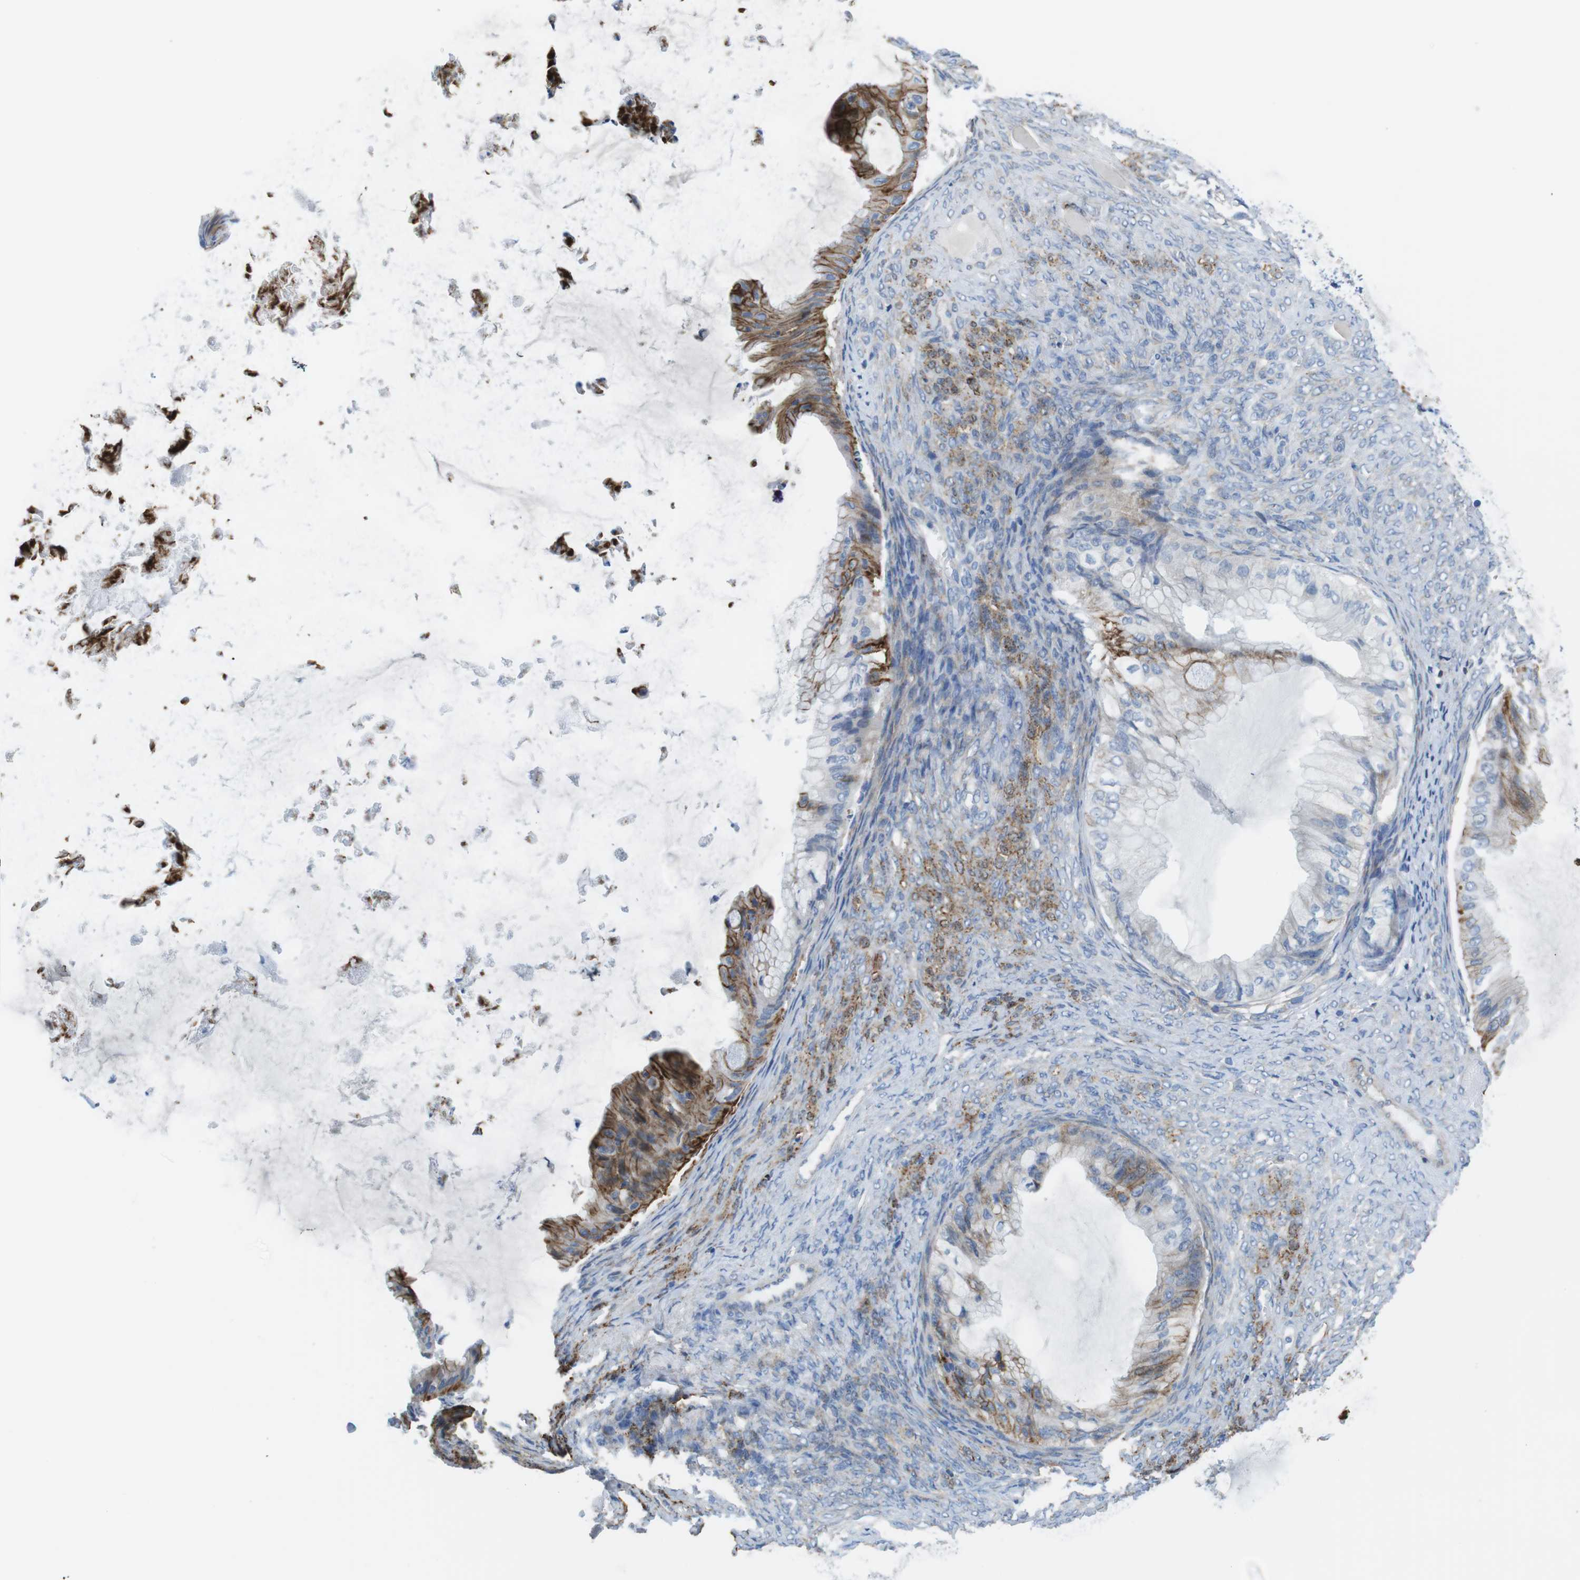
{"staining": {"intensity": "moderate", "quantity": "25%-75%", "location": "cytoplasmic/membranous"}, "tissue": "ovarian cancer", "cell_type": "Tumor cells", "image_type": "cancer", "snomed": [{"axis": "morphology", "description": "Cystadenocarcinoma, mucinous, NOS"}, {"axis": "topography", "description": "Ovary"}], "caption": "Approximately 25%-75% of tumor cells in human mucinous cystadenocarcinoma (ovarian) exhibit moderate cytoplasmic/membranous protein positivity as visualized by brown immunohistochemical staining.", "gene": "CDH8", "patient": {"sex": "female", "age": 61}}